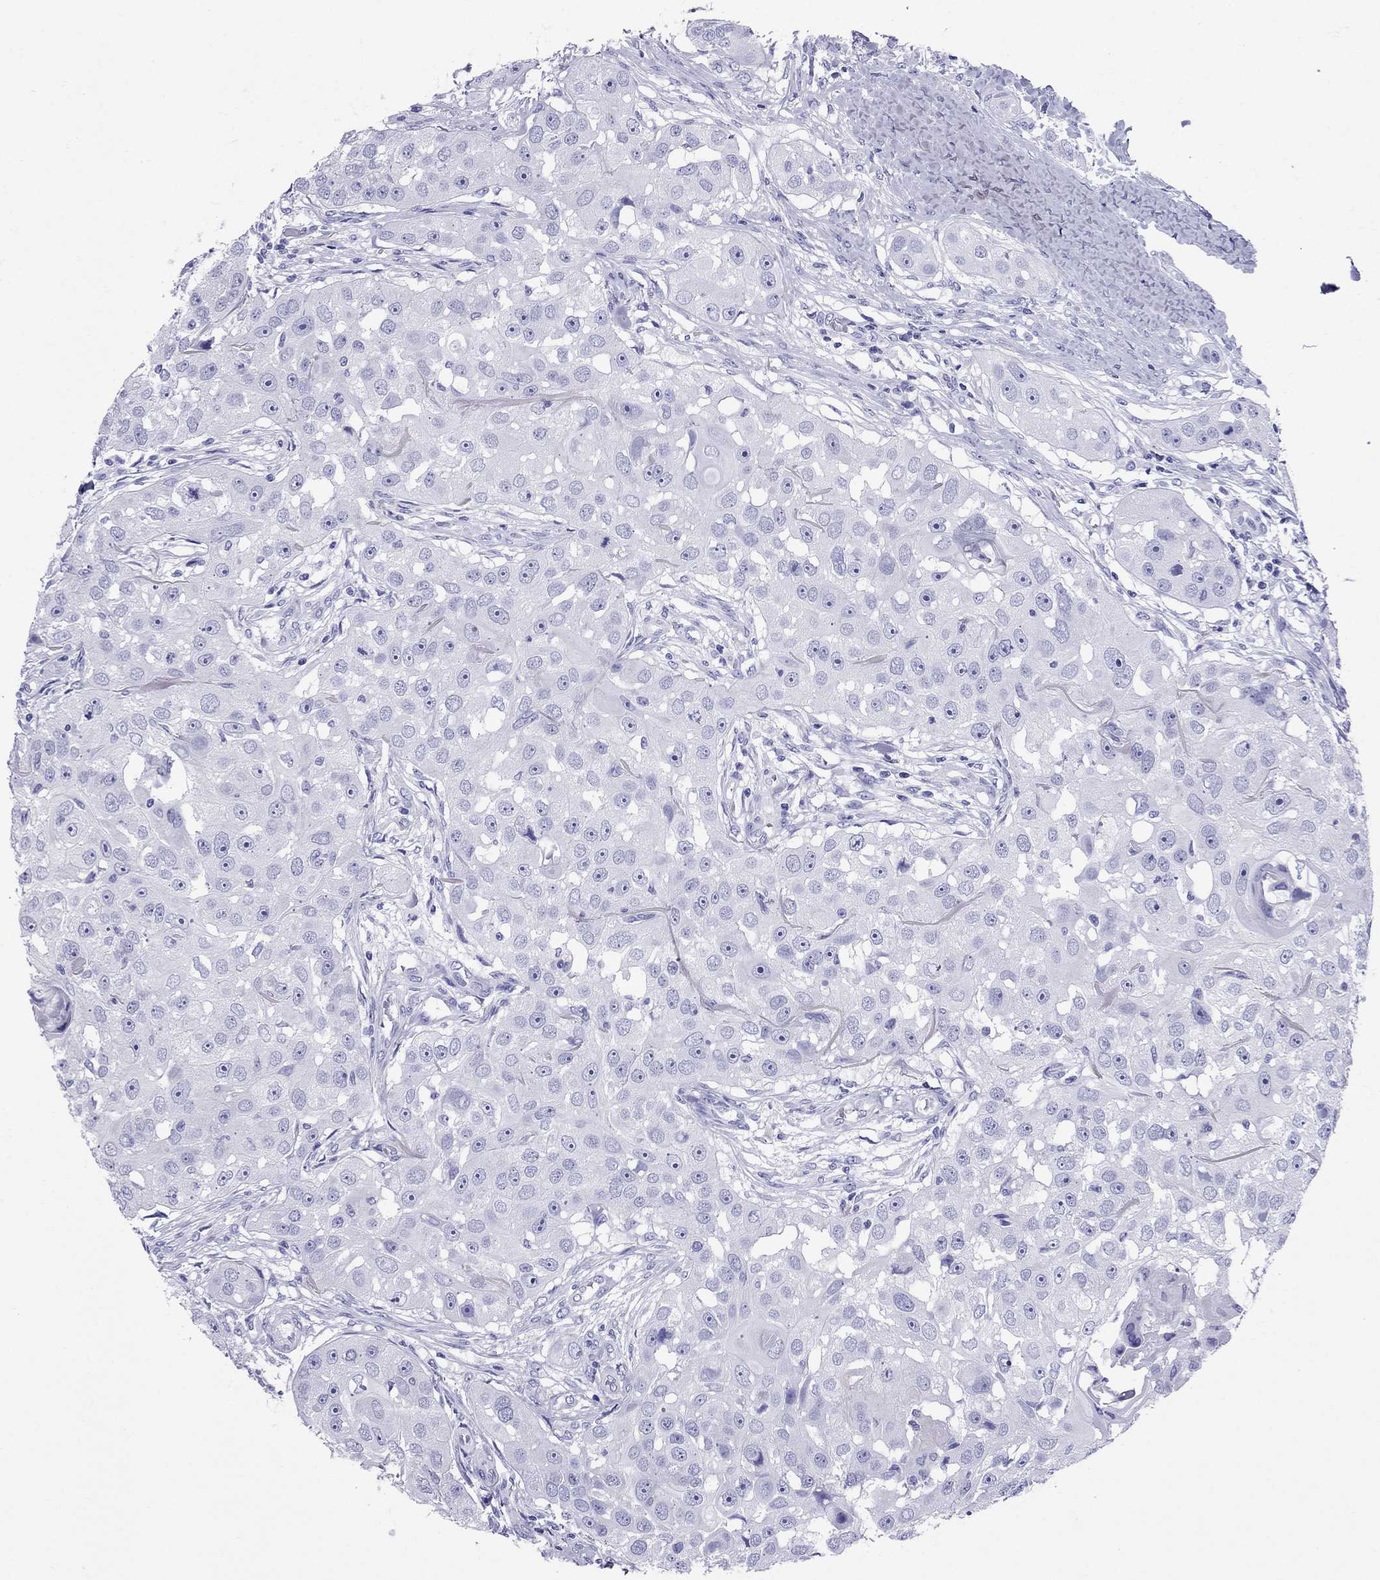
{"staining": {"intensity": "negative", "quantity": "none", "location": "none"}, "tissue": "head and neck cancer", "cell_type": "Tumor cells", "image_type": "cancer", "snomed": [{"axis": "morphology", "description": "Squamous cell carcinoma, NOS"}, {"axis": "topography", "description": "Head-Neck"}], "caption": "This is an immunohistochemistry (IHC) photomicrograph of head and neck squamous cell carcinoma. There is no expression in tumor cells.", "gene": "AVPR1B", "patient": {"sex": "male", "age": 51}}